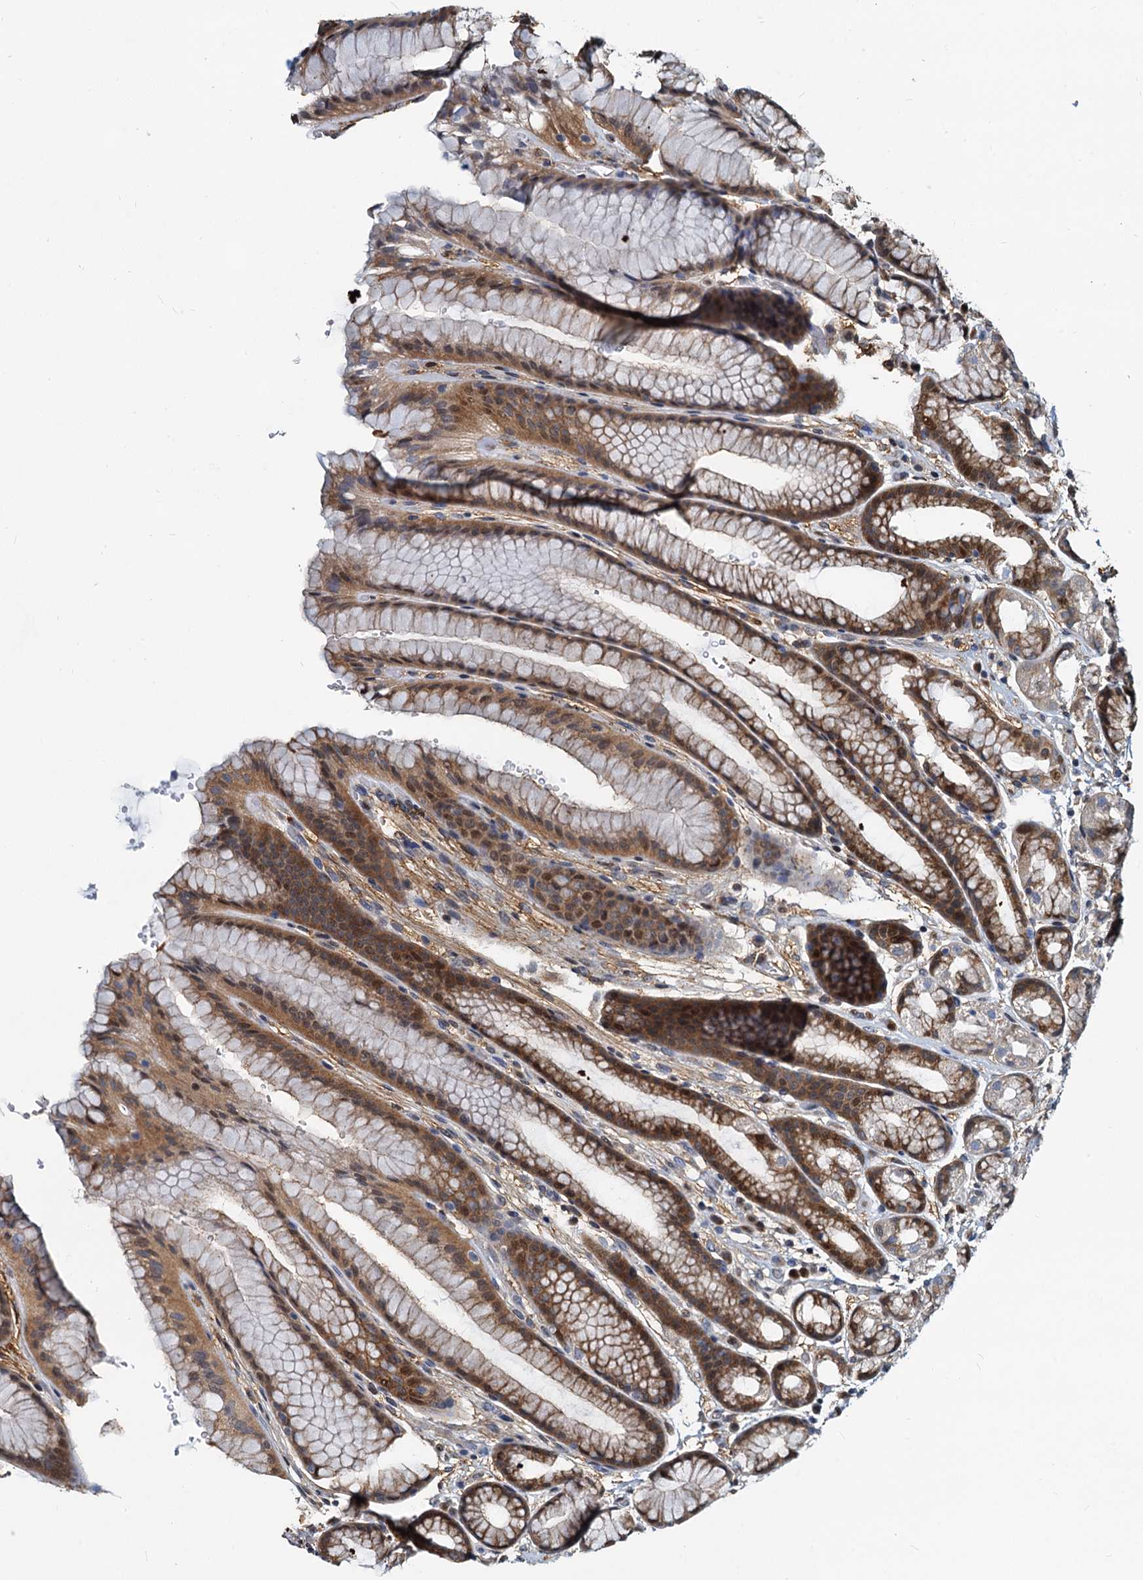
{"staining": {"intensity": "moderate", "quantity": "25%-75%", "location": "cytoplasmic/membranous,nuclear"}, "tissue": "stomach", "cell_type": "Glandular cells", "image_type": "normal", "snomed": [{"axis": "morphology", "description": "Normal tissue, NOS"}, {"axis": "morphology", "description": "Adenocarcinoma, NOS"}, {"axis": "topography", "description": "Stomach"}], "caption": "Protein staining shows moderate cytoplasmic/membranous,nuclear expression in approximately 25%-75% of glandular cells in unremarkable stomach.", "gene": "PTGES3", "patient": {"sex": "male", "age": 57}}